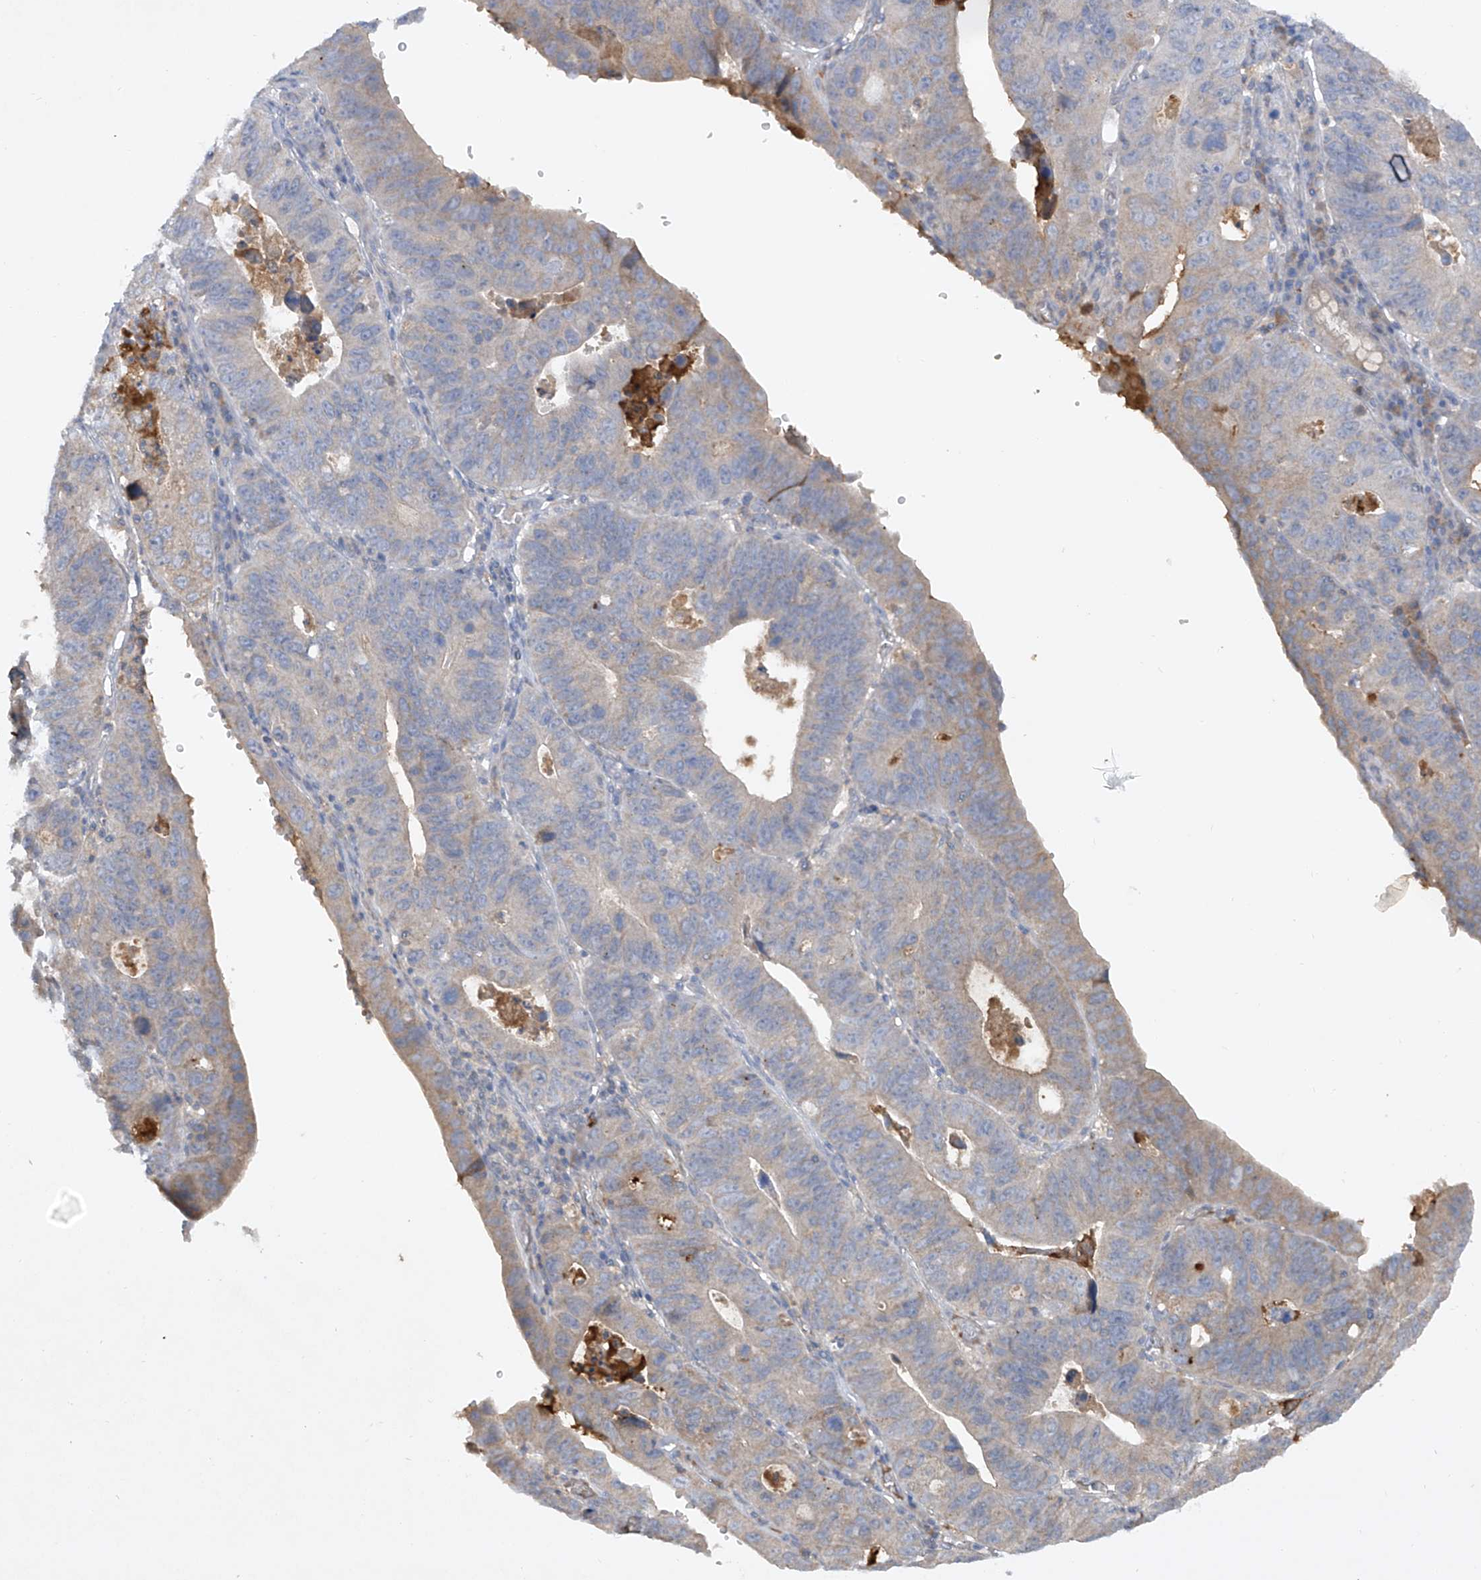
{"staining": {"intensity": "weak", "quantity": "<25%", "location": "cytoplasmic/membranous"}, "tissue": "stomach cancer", "cell_type": "Tumor cells", "image_type": "cancer", "snomed": [{"axis": "morphology", "description": "Adenocarcinoma, NOS"}, {"axis": "topography", "description": "Stomach"}], "caption": "DAB immunohistochemical staining of stomach adenocarcinoma displays no significant expression in tumor cells.", "gene": "HAS3", "patient": {"sex": "male", "age": 59}}